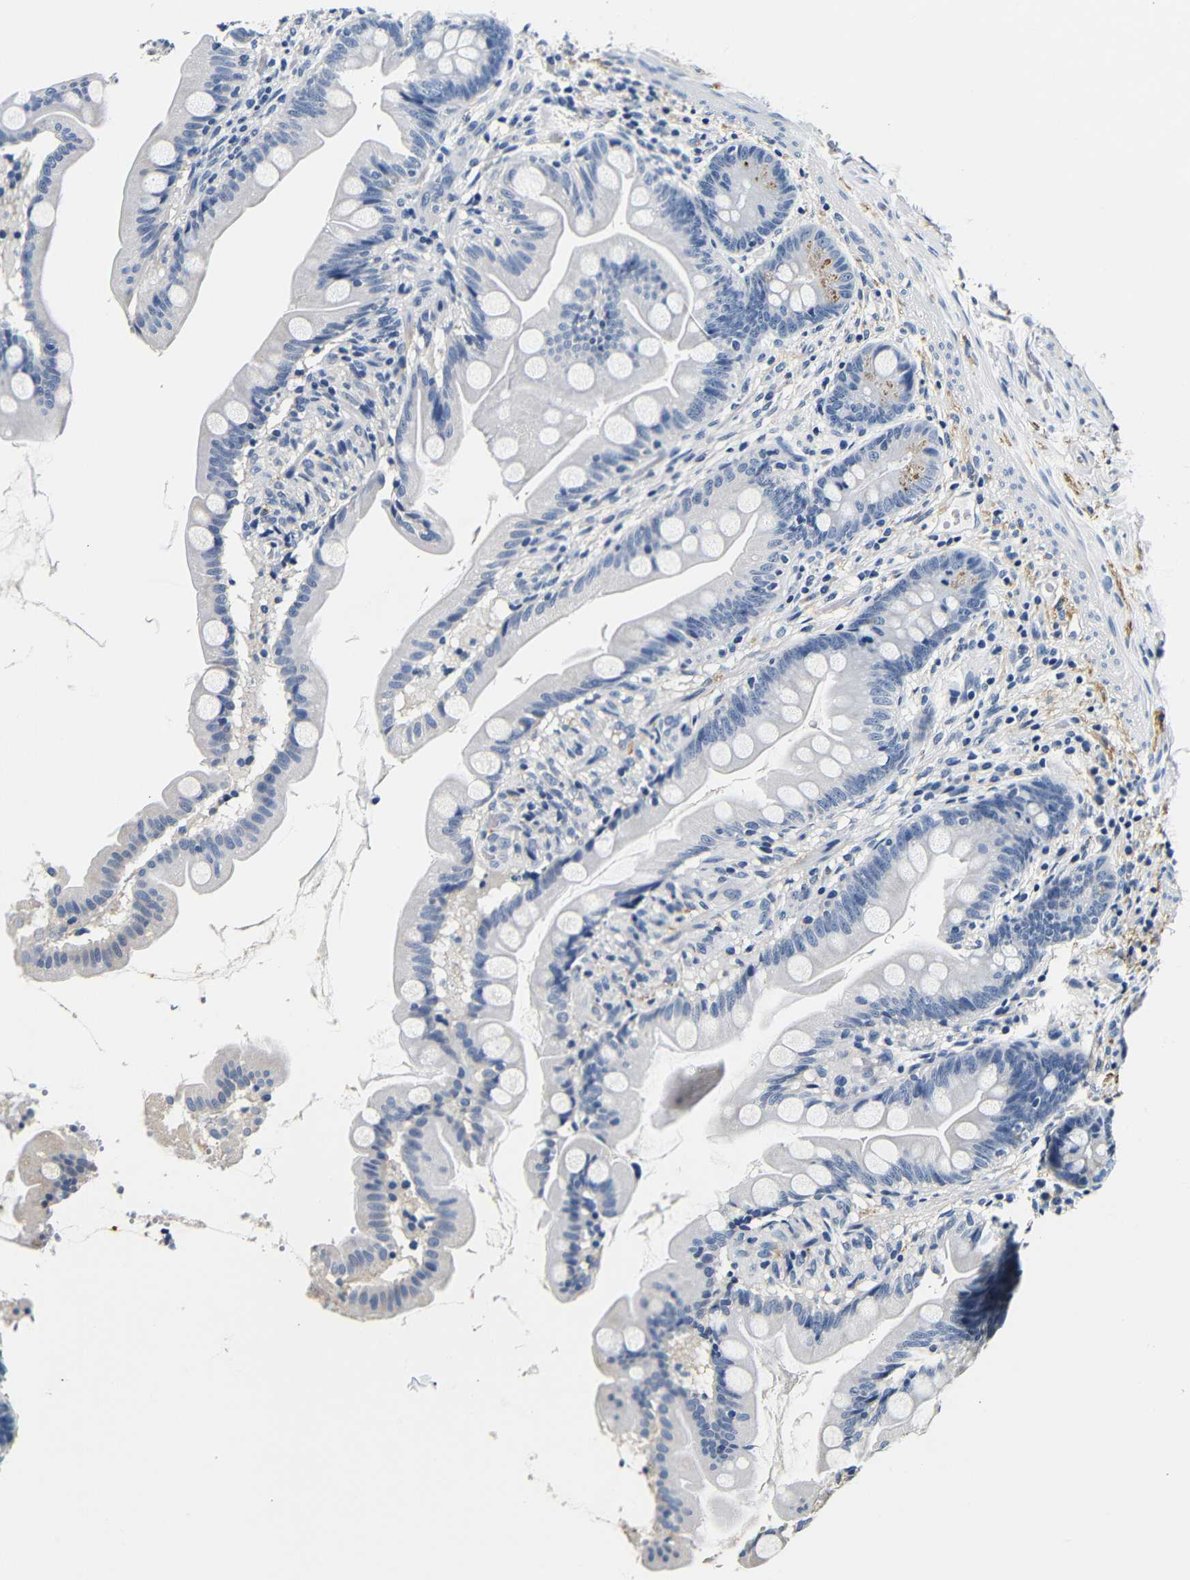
{"staining": {"intensity": "negative", "quantity": "none", "location": "none"}, "tissue": "small intestine", "cell_type": "Glandular cells", "image_type": "normal", "snomed": [{"axis": "morphology", "description": "Normal tissue, NOS"}, {"axis": "topography", "description": "Small intestine"}], "caption": "A high-resolution photomicrograph shows IHC staining of benign small intestine, which exhibits no significant positivity in glandular cells.", "gene": "GP1BA", "patient": {"sex": "female", "age": 56}}